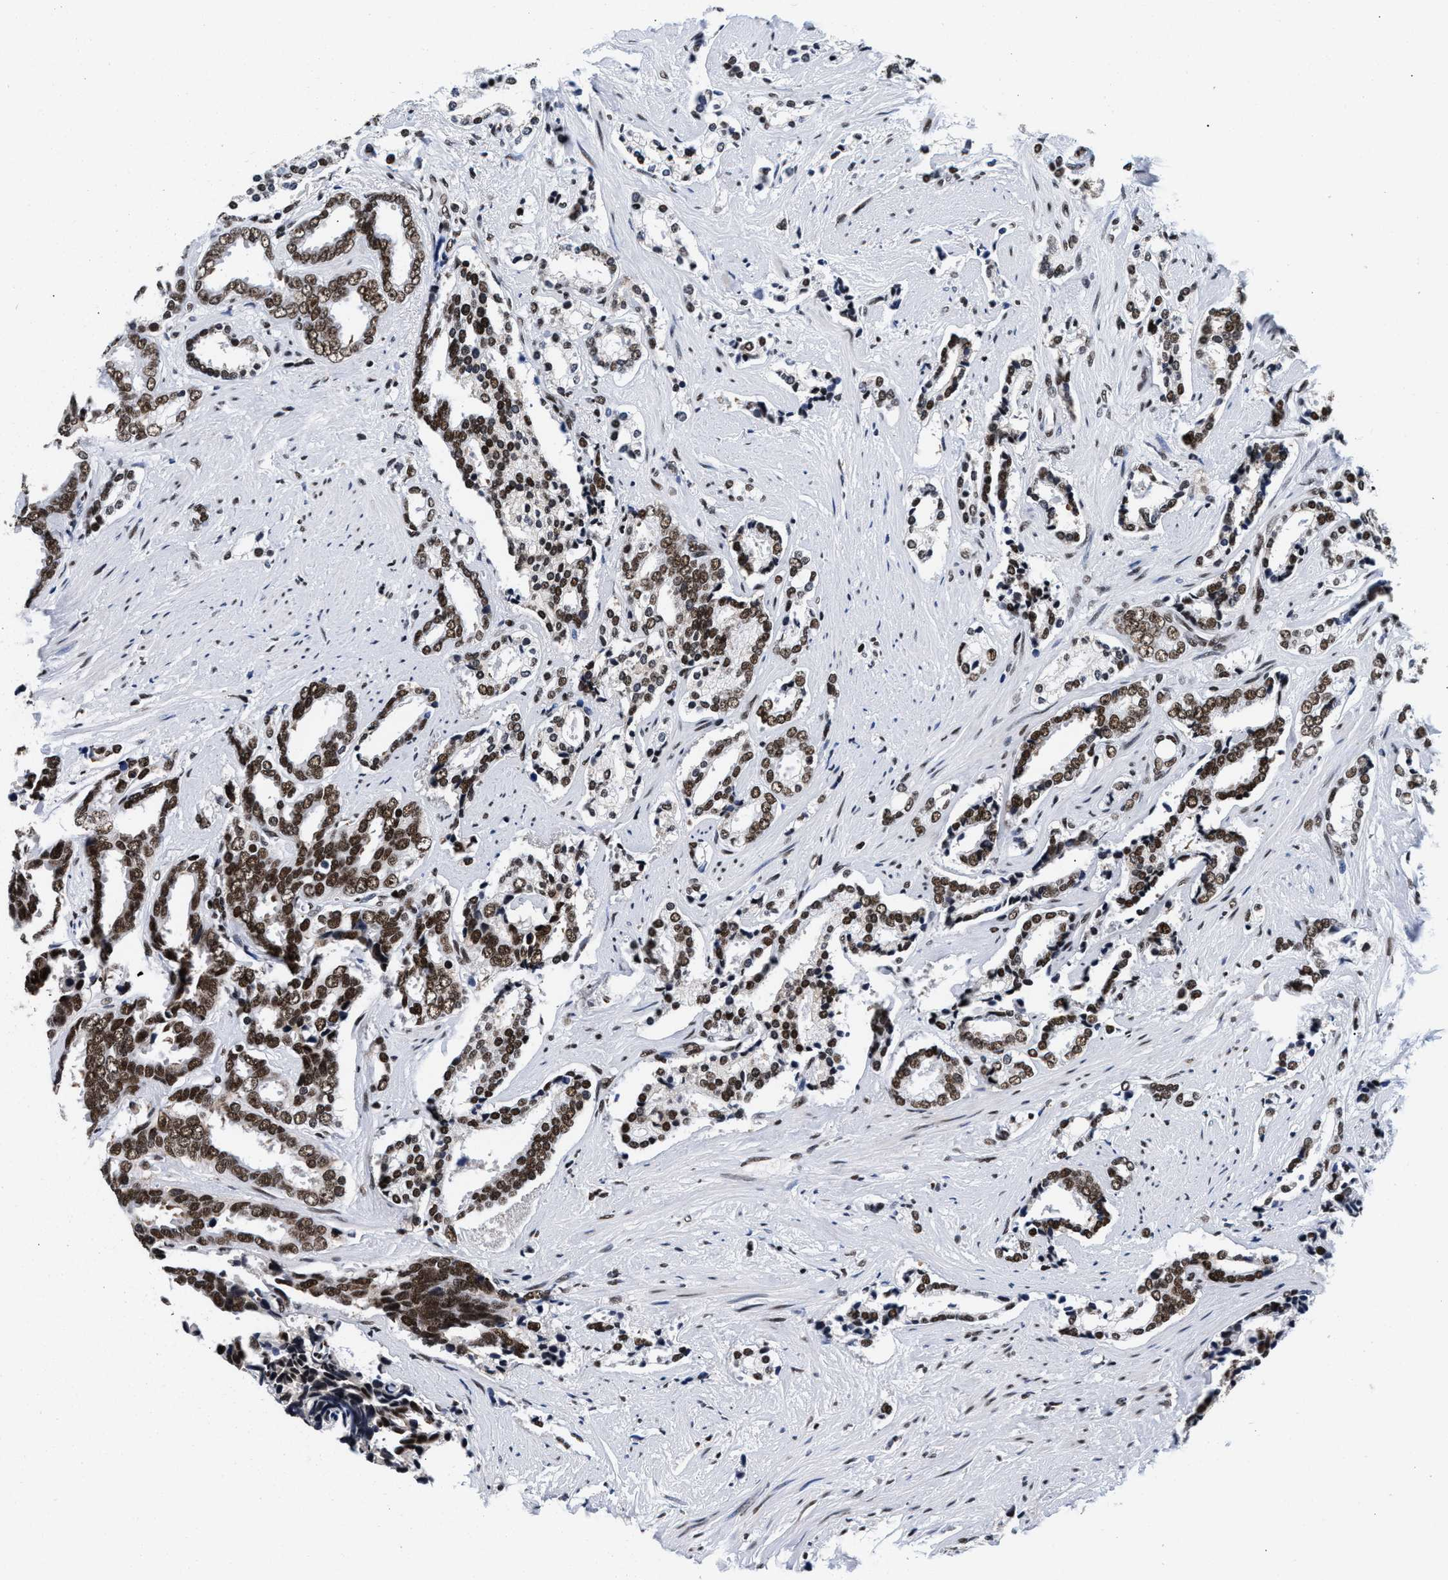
{"staining": {"intensity": "moderate", "quantity": ">75%", "location": "nuclear"}, "tissue": "prostate cancer", "cell_type": "Tumor cells", "image_type": "cancer", "snomed": [{"axis": "morphology", "description": "Adenocarcinoma, High grade"}, {"axis": "topography", "description": "Prostate"}], "caption": "Human prostate adenocarcinoma (high-grade) stained for a protein (brown) shows moderate nuclear positive staining in about >75% of tumor cells.", "gene": "RAD21", "patient": {"sex": "male", "age": 67}}